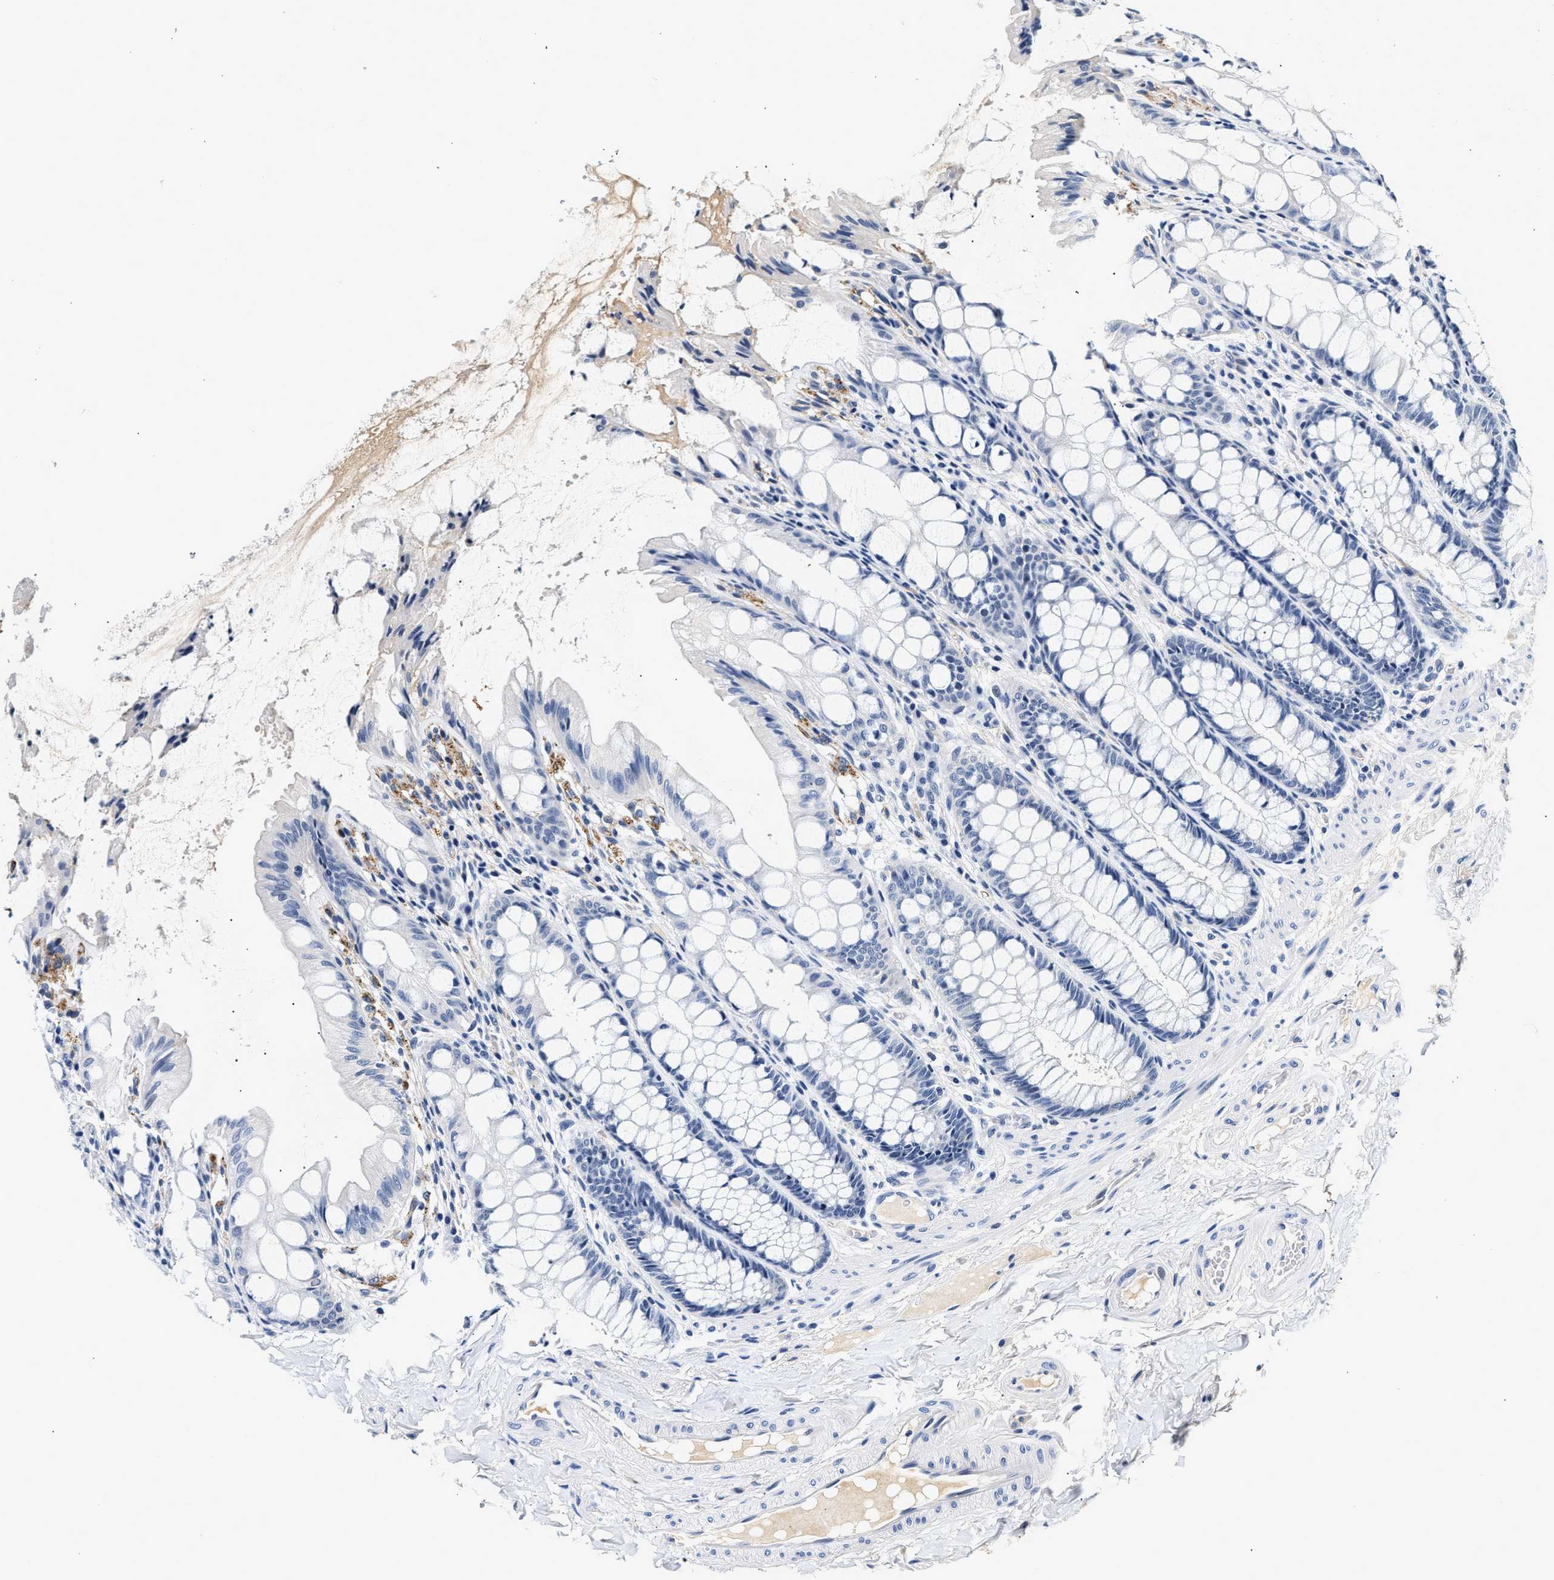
{"staining": {"intensity": "negative", "quantity": "none", "location": "none"}, "tissue": "colon", "cell_type": "Endothelial cells", "image_type": "normal", "snomed": [{"axis": "morphology", "description": "Normal tissue, NOS"}, {"axis": "topography", "description": "Colon"}], "caption": "Protein analysis of benign colon shows no significant positivity in endothelial cells. (DAB immunohistochemistry (IHC), high magnification).", "gene": "MED22", "patient": {"sex": "male", "age": 47}}